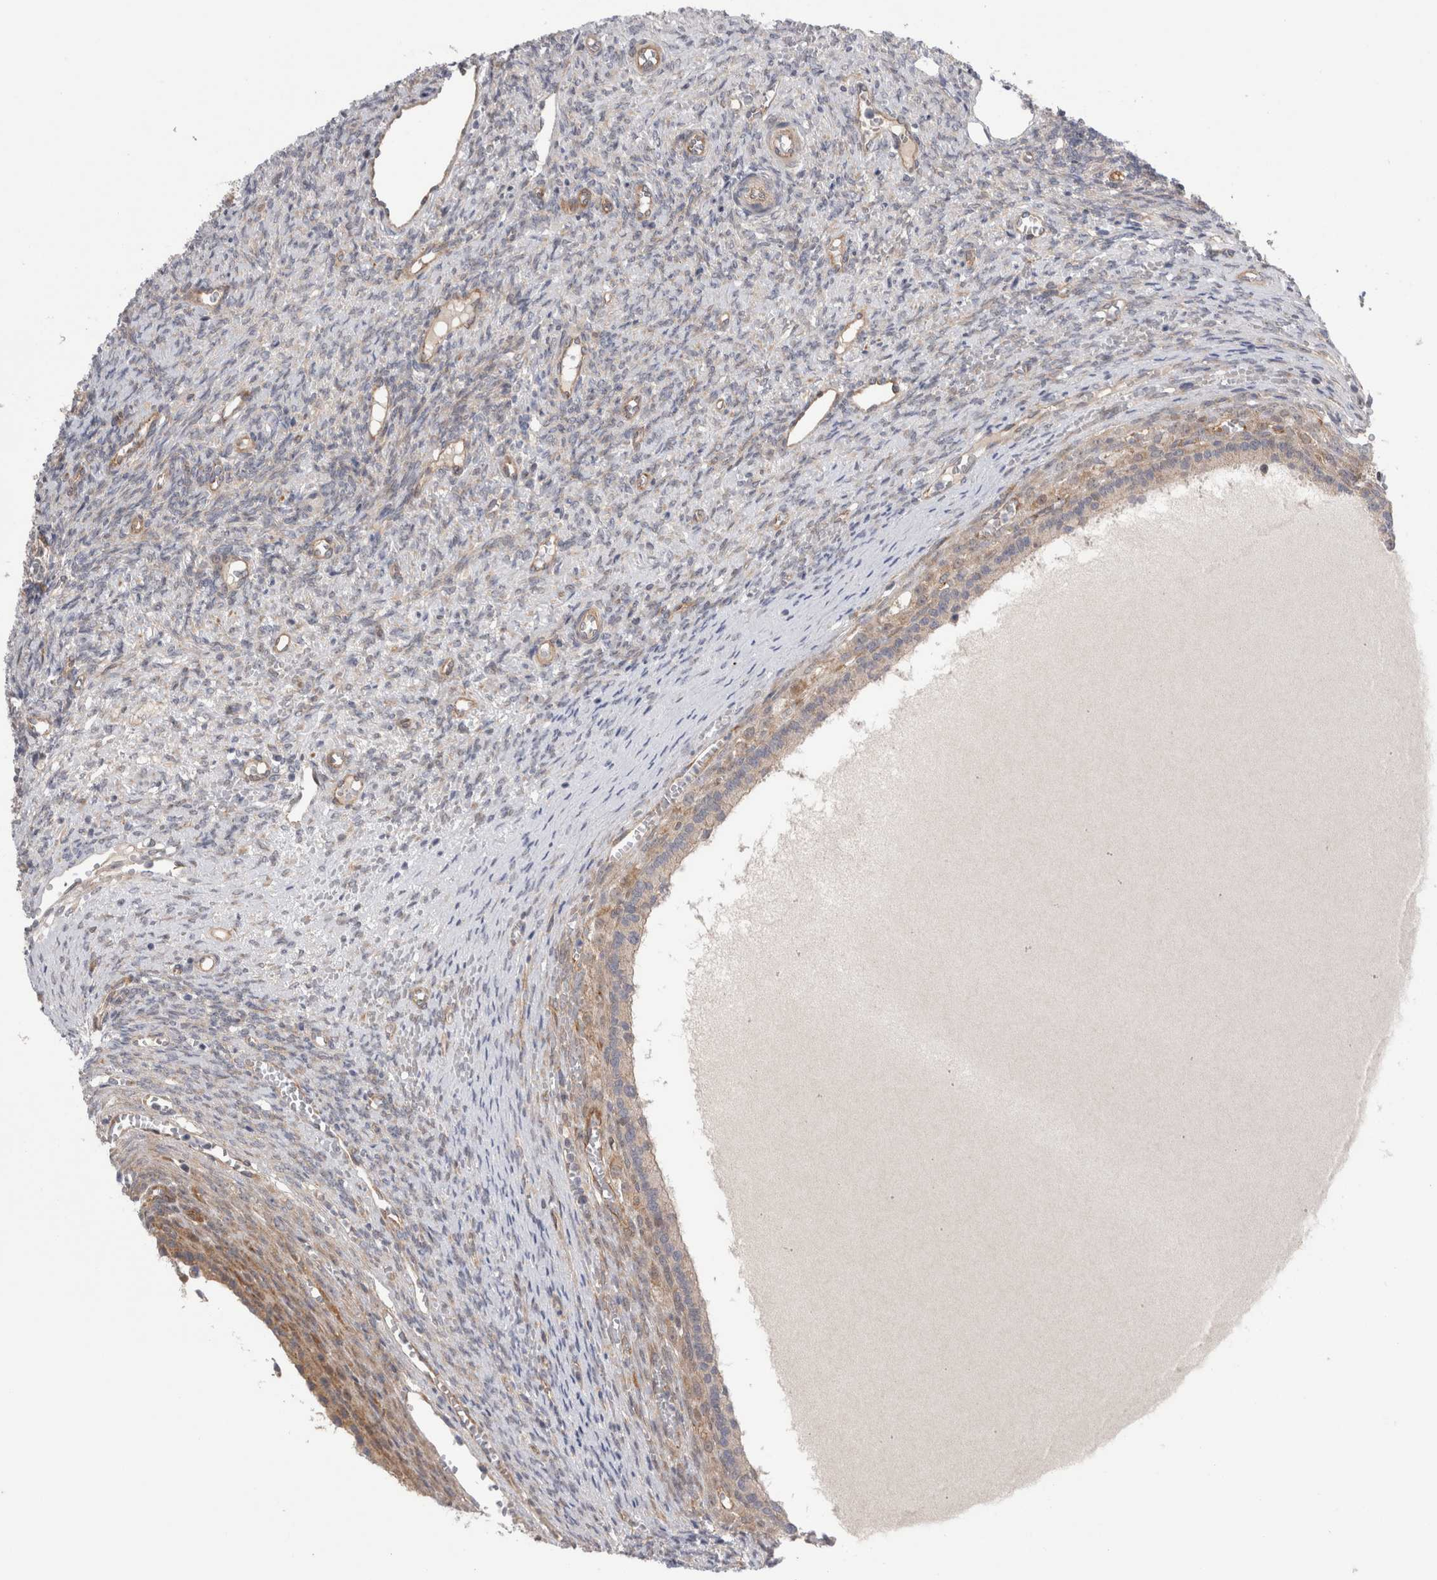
{"staining": {"intensity": "moderate", "quantity": ">75%", "location": "cytoplasmic/membranous"}, "tissue": "ovary", "cell_type": "Follicle cells", "image_type": "normal", "snomed": [{"axis": "morphology", "description": "Normal tissue, NOS"}, {"axis": "topography", "description": "Ovary"}], "caption": "An immunohistochemistry (IHC) image of unremarkable tissue is shown. Protein staining in brown highlights moderate cytoplasmic/membranous positivity in ovary within follicle cells.", "gene": "TAFA5", "patient": {"sex": "female", "age": 41}}